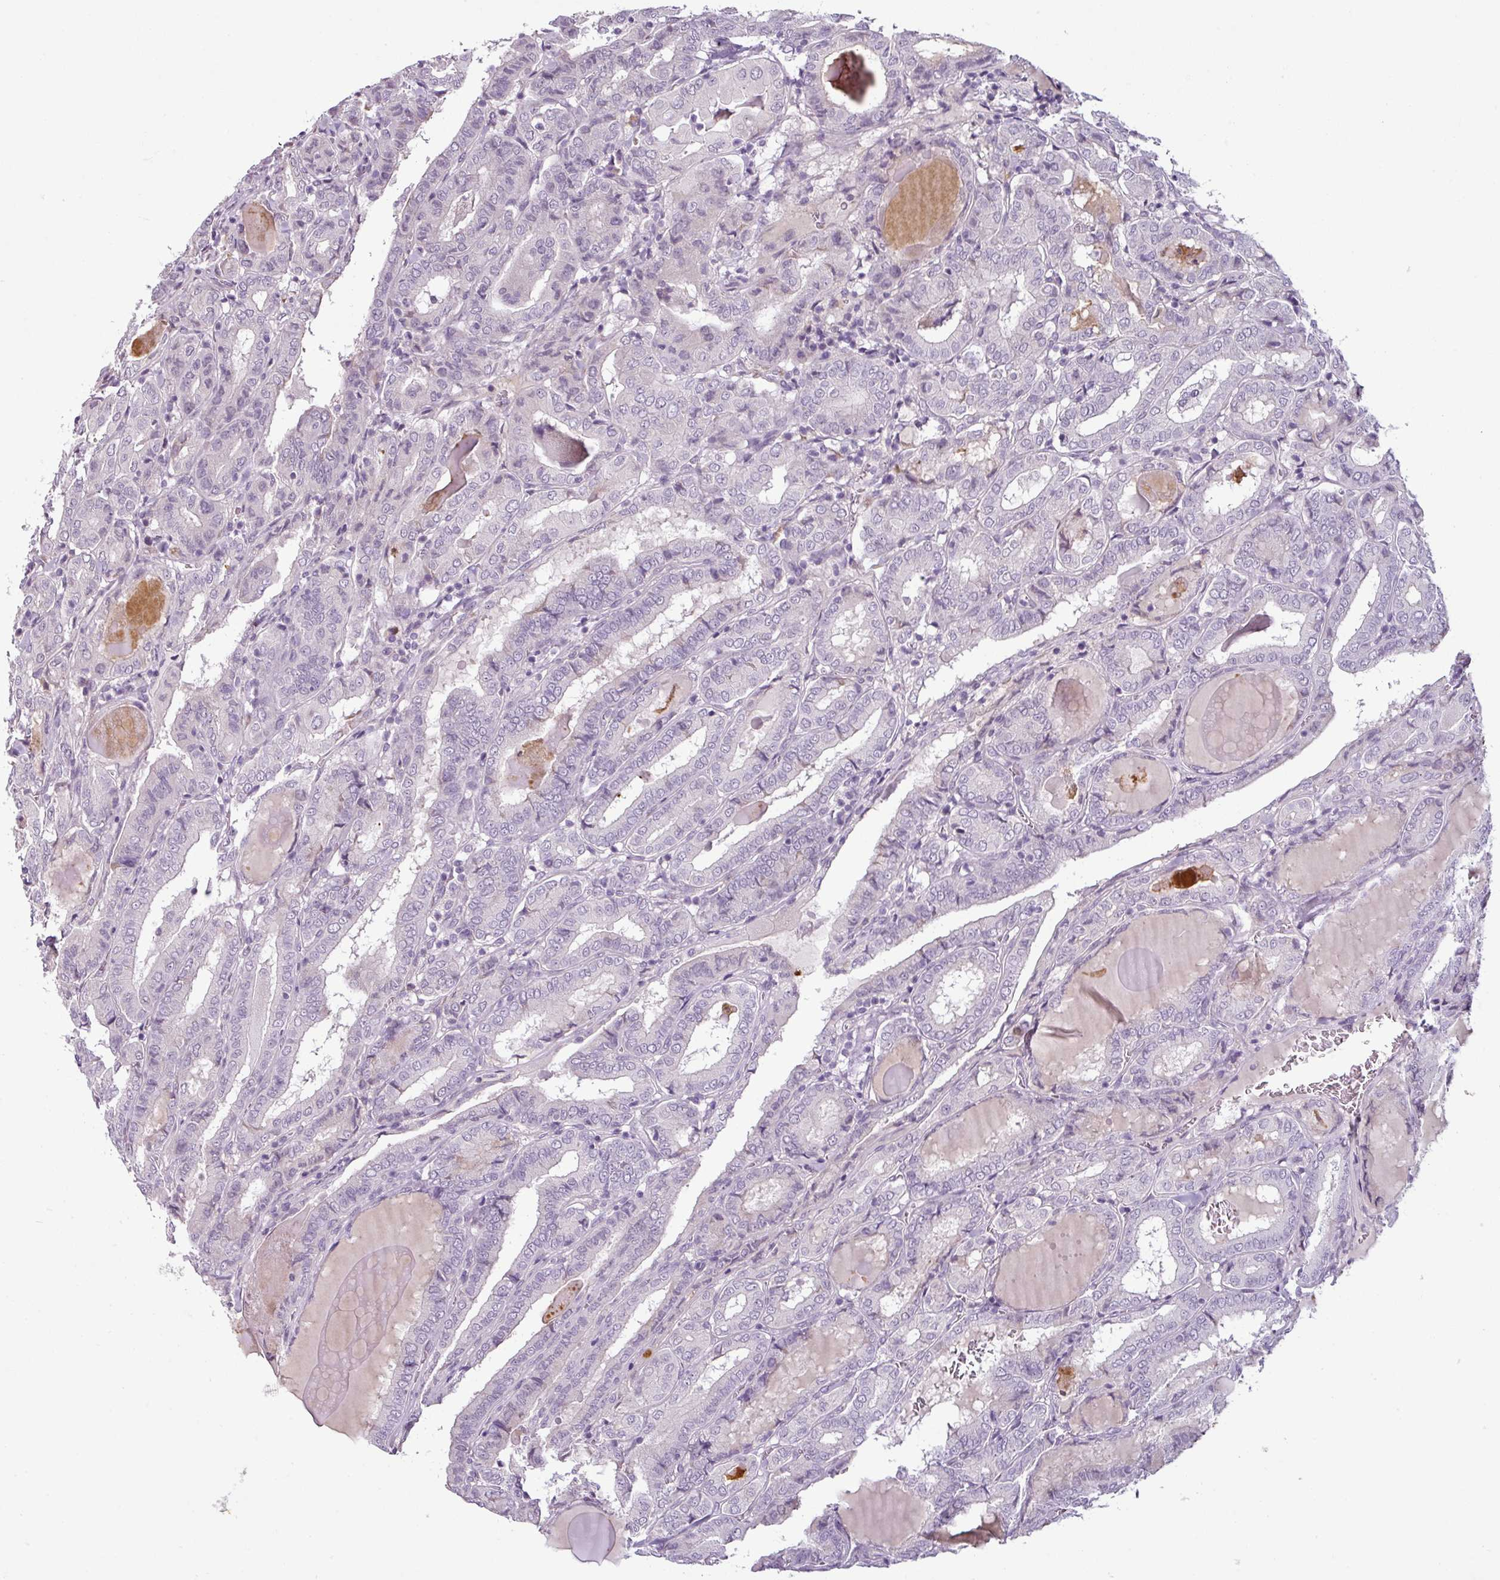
{"staining": {"intensity": "negative", "quantity": "none", "location": "none"}, "tissue": "thyroid cancer", "cell_type": "Tumor cells", "image_type": "cancer", "snomed": [{"axis": "morphology", "description": "Papillary adenocarcinoma, NOS"}, {"axis": "topography", "description": "Thyroid gland"}], "caption": "IHC histopathology image of thyroid papillary adenocarcinoma stained for a protein (brown), which demonstrates no positivity in tumor cells.", "gene": "OR52D1", "patient": {"sex": "female", "age": 72}}